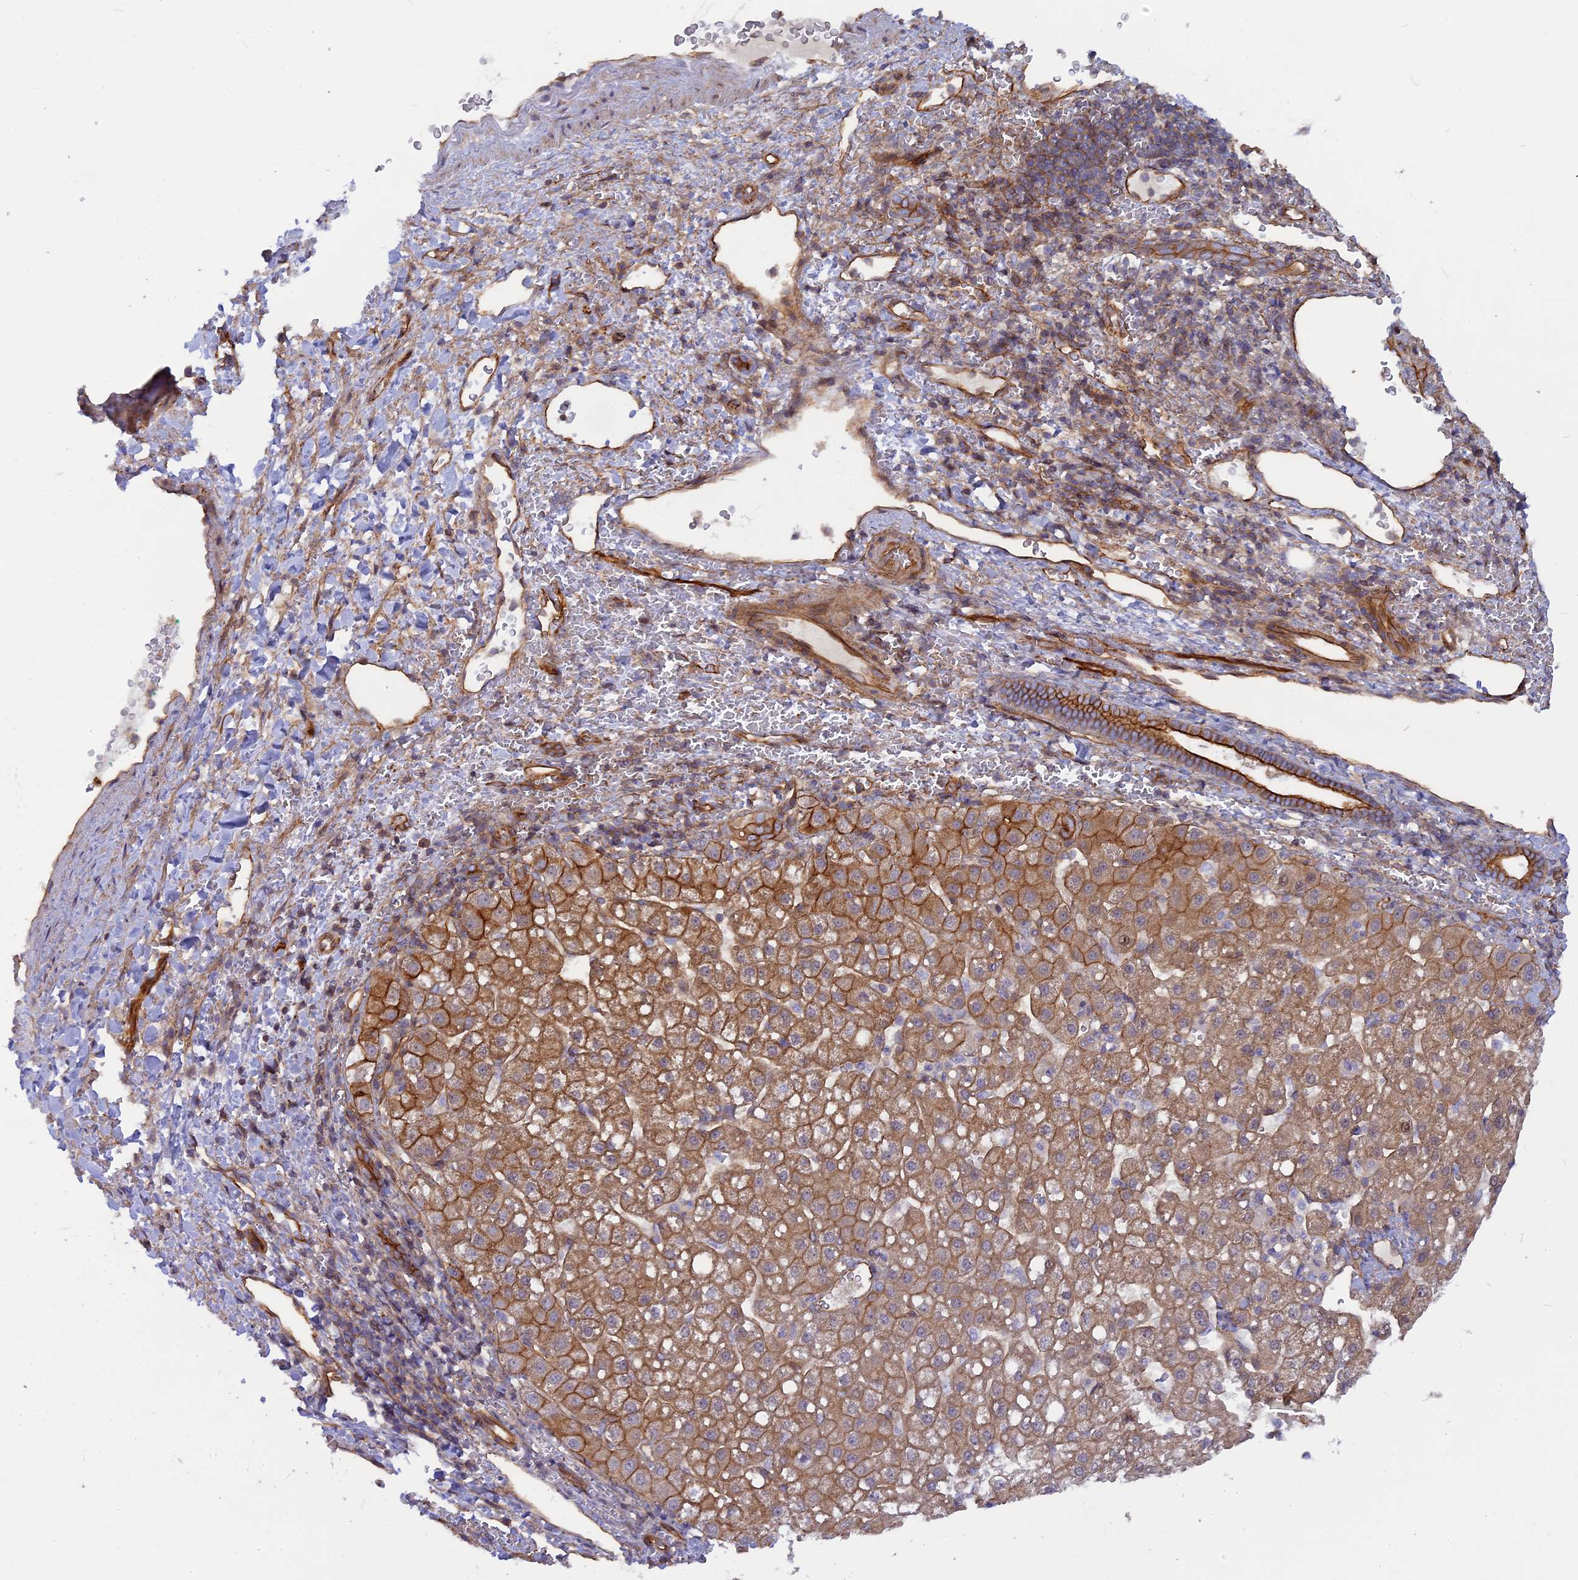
{"staining": {"intensity": "moderate", "quantity": ">75%", "location": "cytoplasmic/membranous"}, "tissue": "liver cancer", "cell_type": "Tumor cells", "image_type": "cancer", "snomed": [{"axis": "morphology", "description": "Carcinoma, Hepatocellular, NOS"}, {"axis": "topography", "description": "Liver"}], "caption": "Immunohistochemistry (IHC) histopathology image of neoplastic tissue: human liver cancer stained using immunohistochemistry displays medium levels of moderate protein expression localized specifically in the cytoplasmic/membranous of tumor cells, appearing as a cytoplasmic/membranous brown color.", "gene": "CNBD2", "patient": {"sex": "male", "age": 57}}